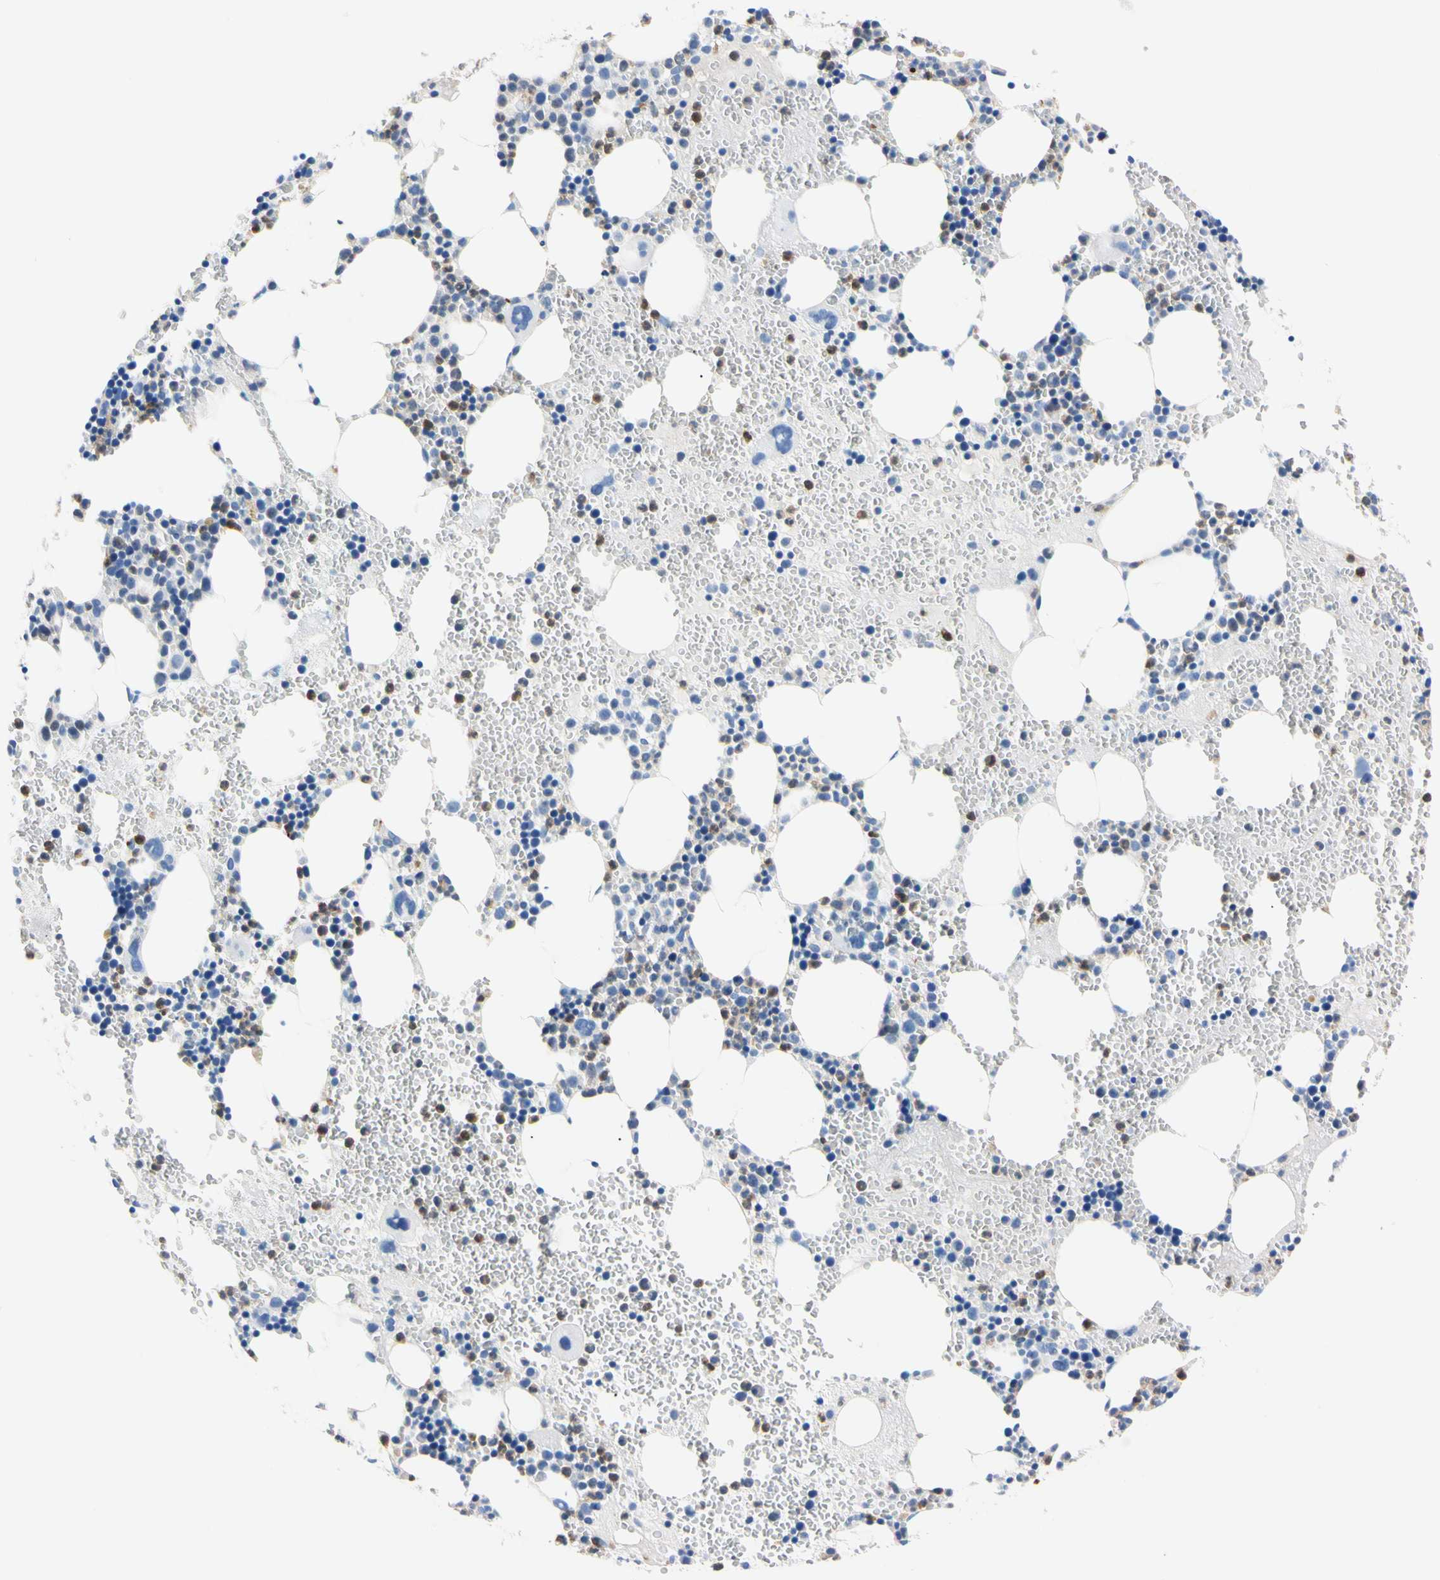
{"staining": {"intensity": "moderate", "quantity": "25%-75%", "location": "cytoplasmic/membranous"}, "tissue": "bone marrow", "cell_type": "Hematopoietic cells", "image_type": "normal", "snomed": [{"axis": "morphology", "description": "Normal tissue, NOS"}, {"axis": "morphology", "description": "Inflammation, NOS"}, {"axis": "topography", "description": "Bone marrow"}], "caption": "Bone marrow stained with DAB (3,3'-diaminobenzidine) IHC reveals medium levels of moderate cytoplasmic/membranous expression in approximately 25%-75% of hematopoietic cells. The protein of interest is shown in brown color, while the nuclei are stained blue.", "gene": "NCF4", "patient": {"sex": "female", "age": 76}}